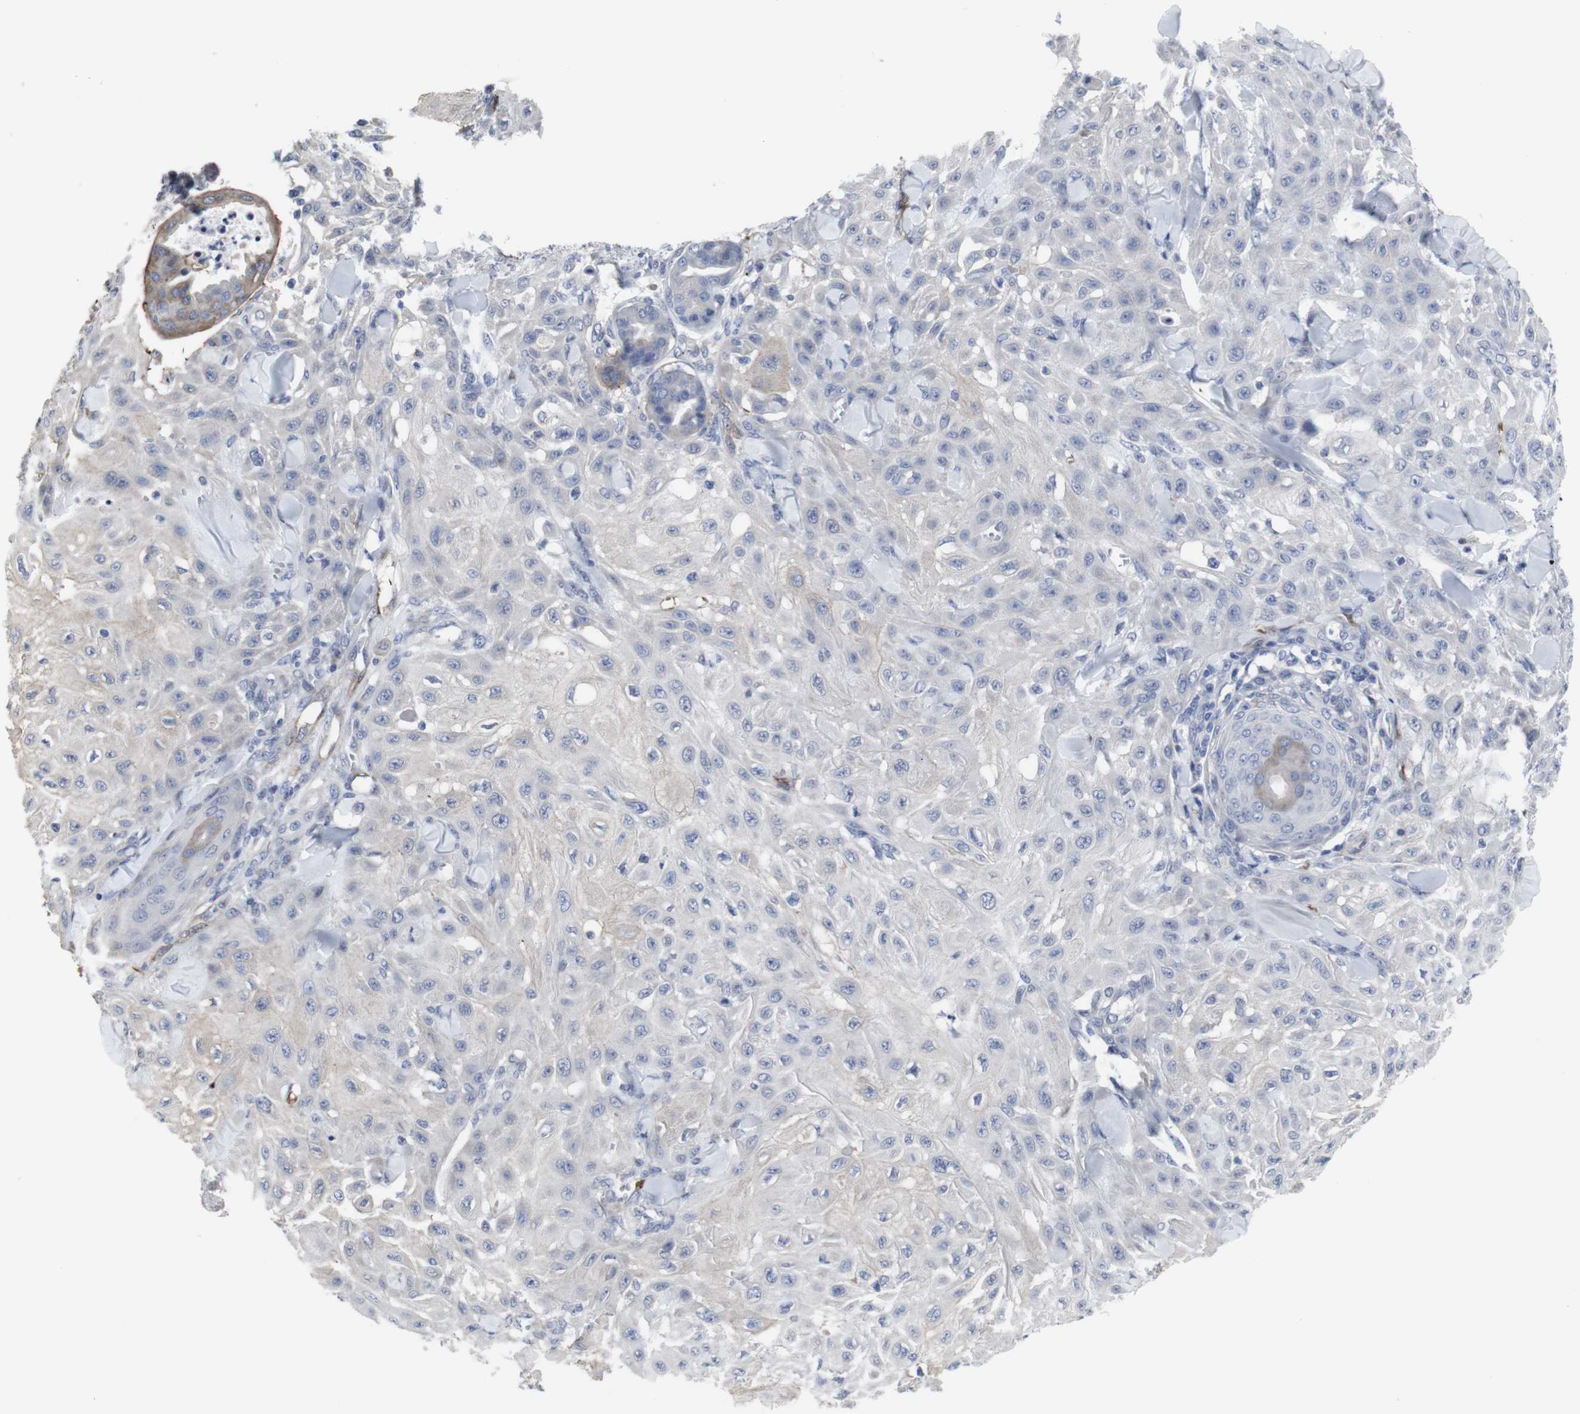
{"staining": {"intensity": "negative", "quantity": "none", "location": "none"}, "tissue": "skin cancer", "cell_type": "Tumor cells", "image_type": "cancer", "snomed": [{"axis": "morphology", "description": "Squamous cell carcinoma, NOS"}, {"axis": "topography", "description": "Skin"}], "caption": "Tumor cells are negative for brown protein staining in squamous cell carcinoma (skin).", "gene": "SNCG", "patient": {"sex": "male", "age": 24}}